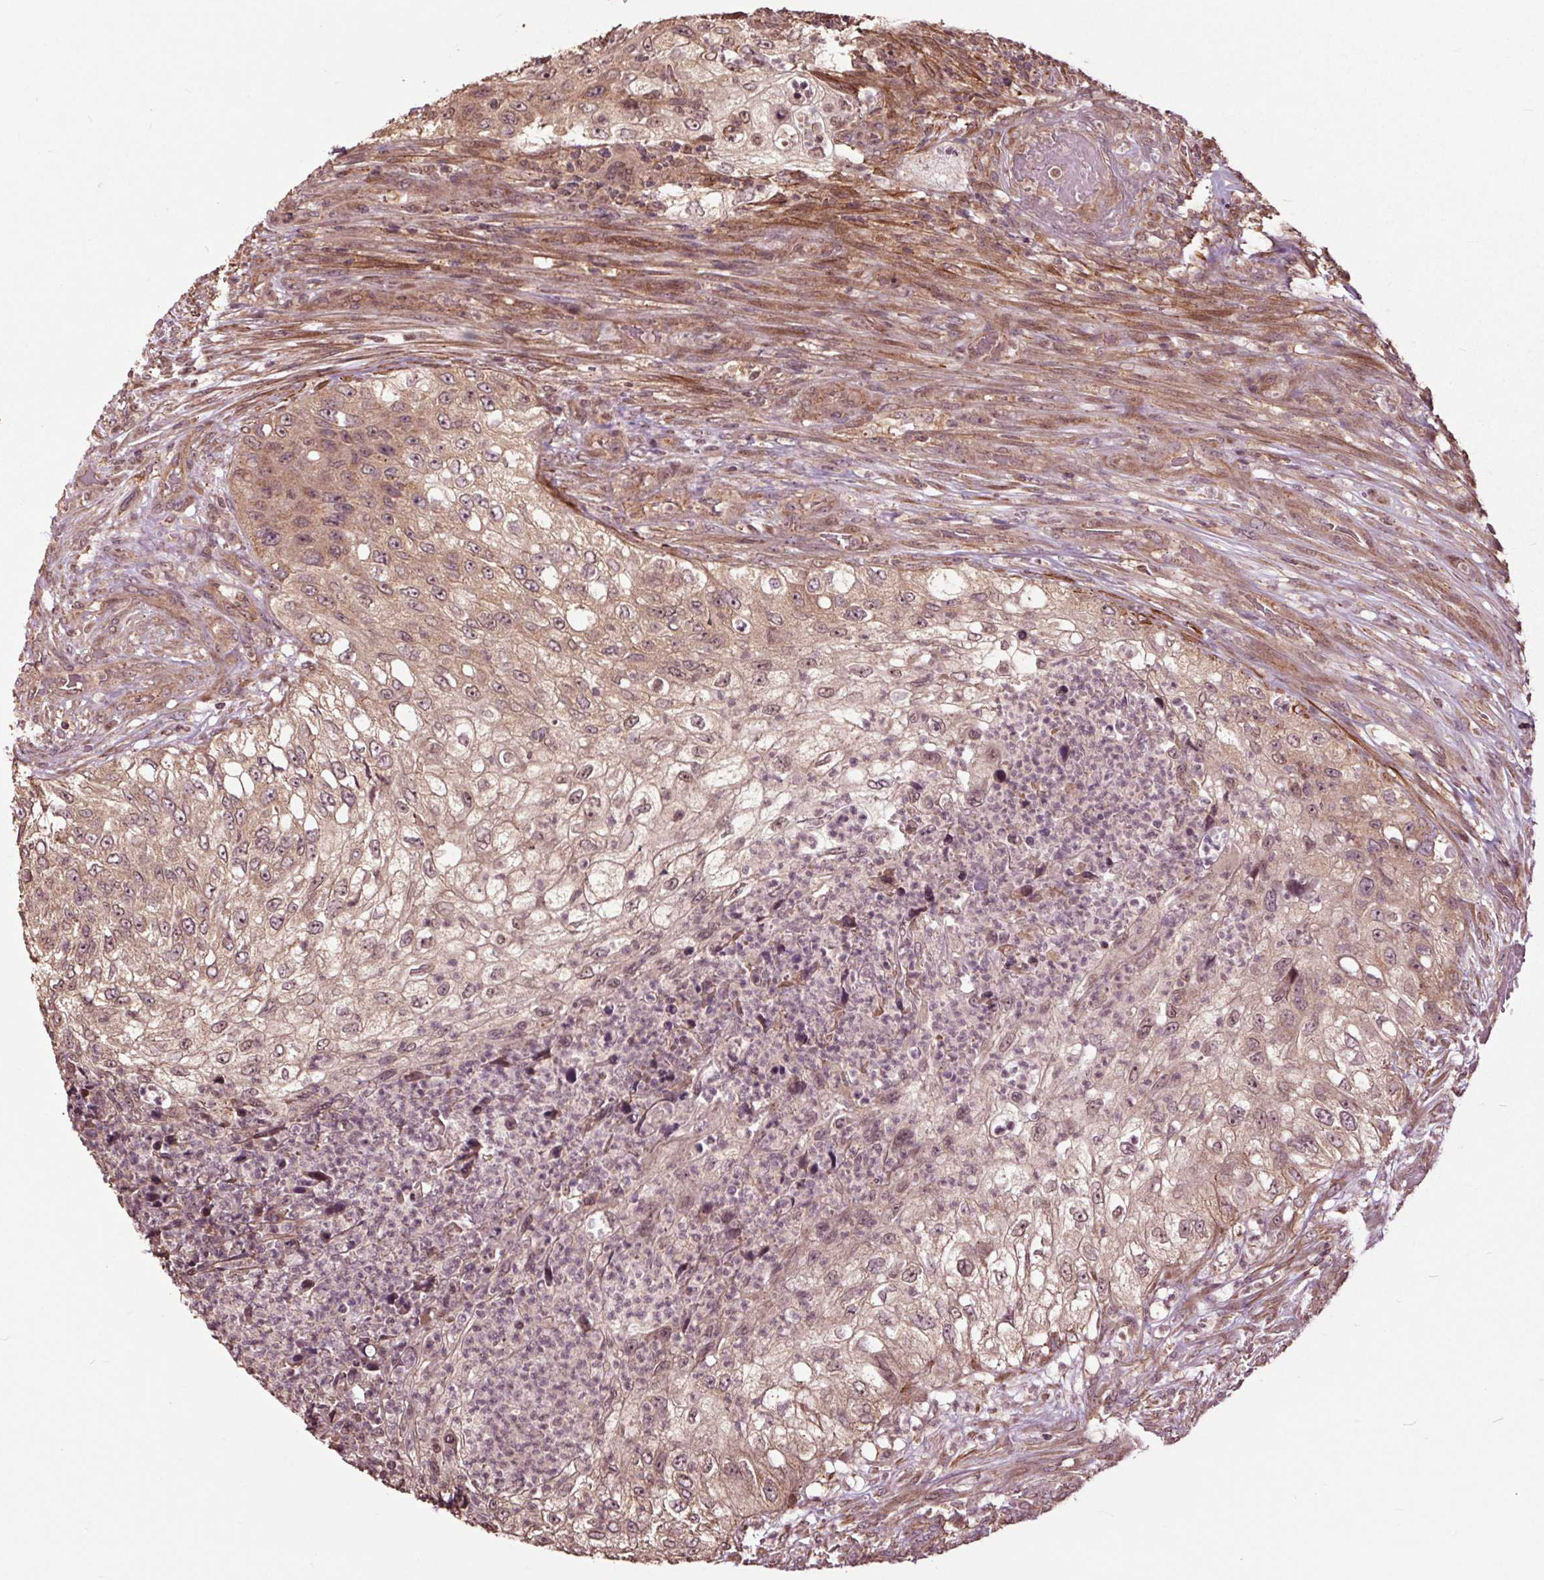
{"staining": {"intensity": "weak", "quantity": ">75%", "location": "cytoplasmic/membranous,nuclear"}, "tissue": "urothelial cancer", "cell_type": "Tumor cells", "image_type": "cancer", "snomed": [{"axis": "morphology", "description": "Urothelial carcinoma, High grade"}, {"axis": "topography", "description": "Urinary bladder"}], "caption": "Weak cytoplasmic/membranous and nuclear expression is appreciated in approximately >75% of tumor cells in high-grade urothelial carcinoma. The staining is performed using DAB brown chromogen to label protein expression. The nuclei are counter-stained blue using hematoxylin.", "gene": "CEP95", "patient": {"sex": "female", "age": 60}}